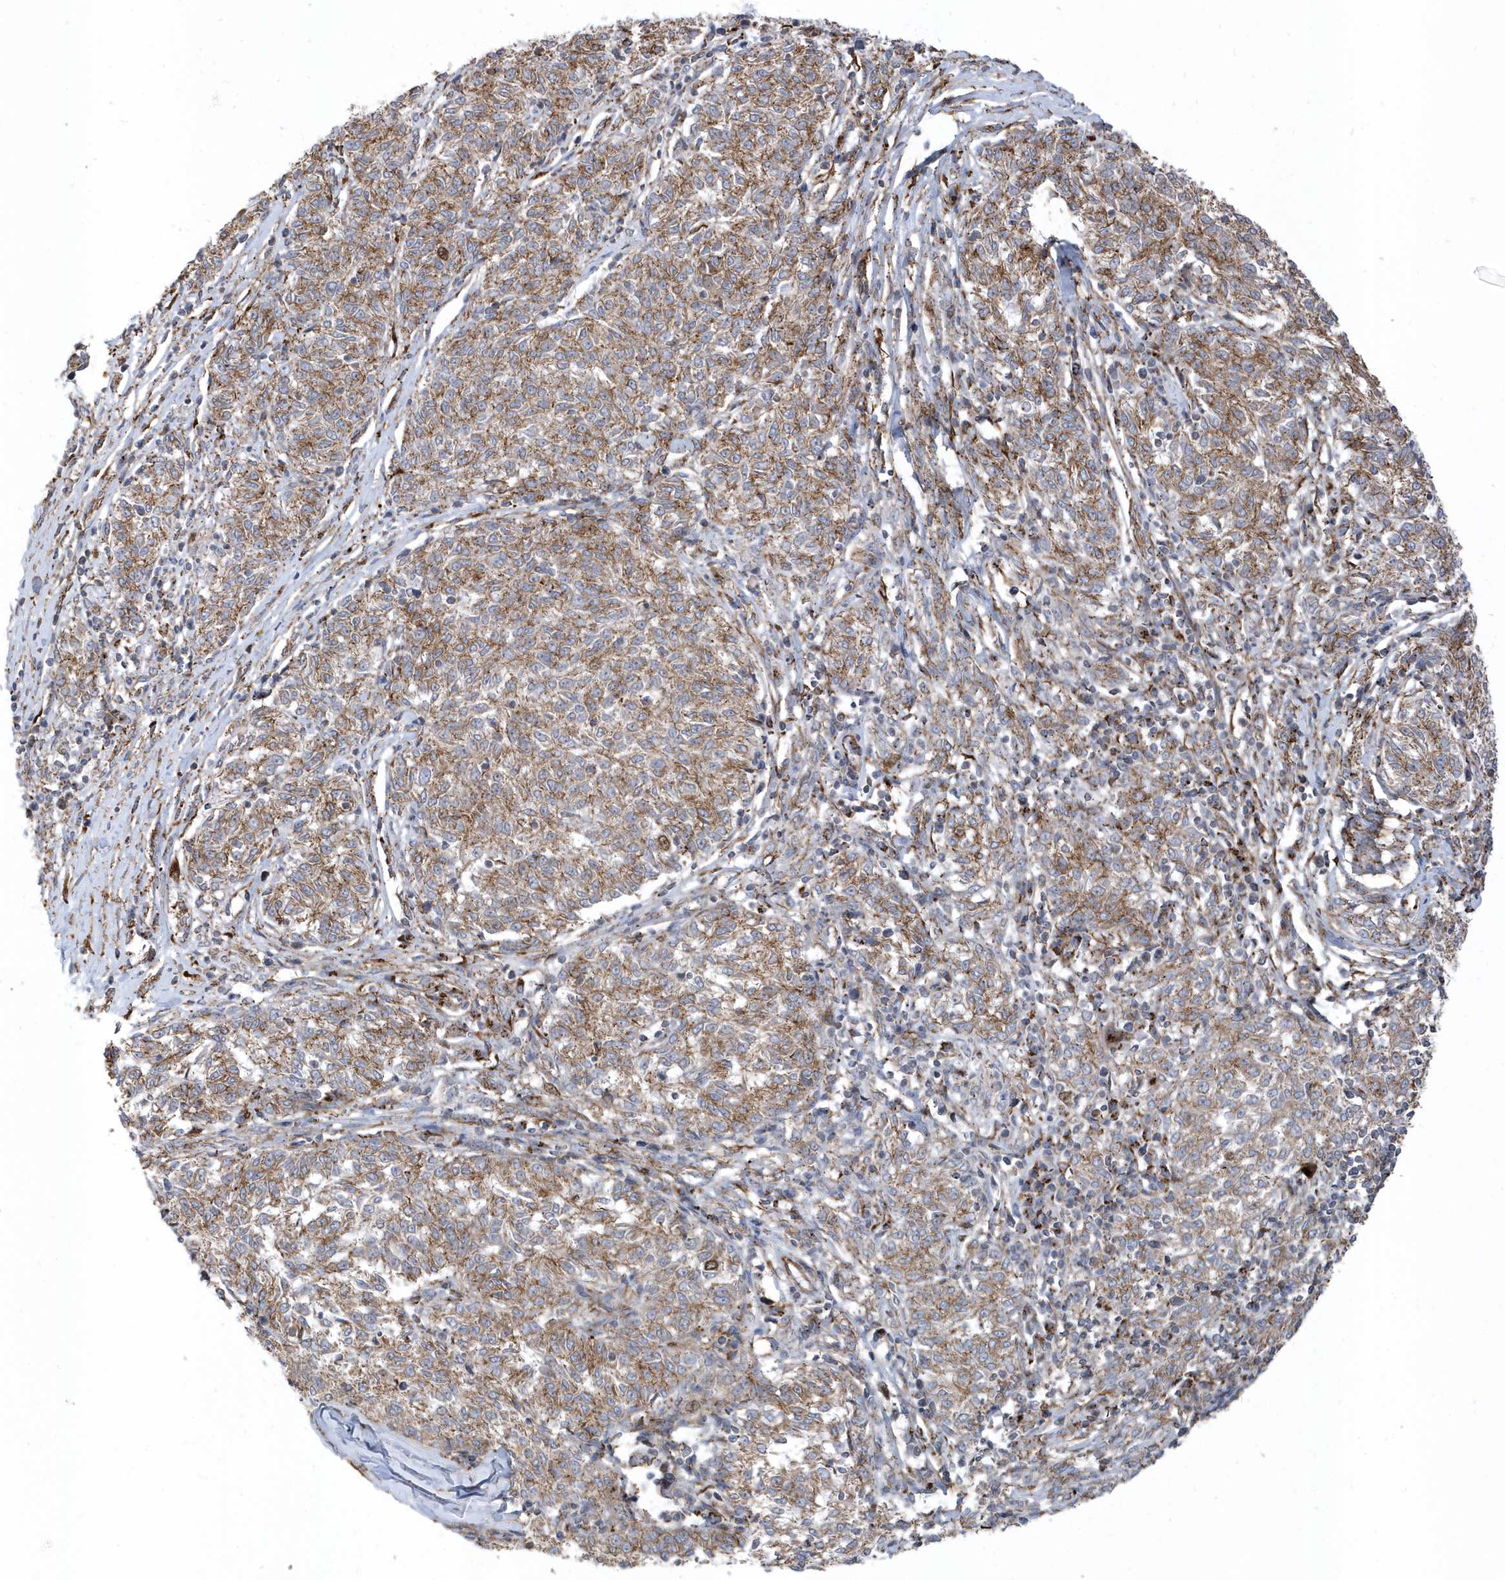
{"staining": {"intensity": "moderate", "quantity": ">75%", "location": "cytoplasmic/membranous"}, "tissue": "melanoma", "cell_type": "Tumor cells", "image_type": "cancer", "snomed": [{"axis": "morphology", "description": "Malignant melanoma, NOS"}, {"axis": "topography", "description": "Skin"}], "caption": "This is a micrograph of immunohistochemistry (IHC) staining of malignant melanoma, which shows moderate positivity in the cytoplasmic/membranous of tumor cells.", "gene": "HRH4", "patient": {"sex": "female", "age": 72}}